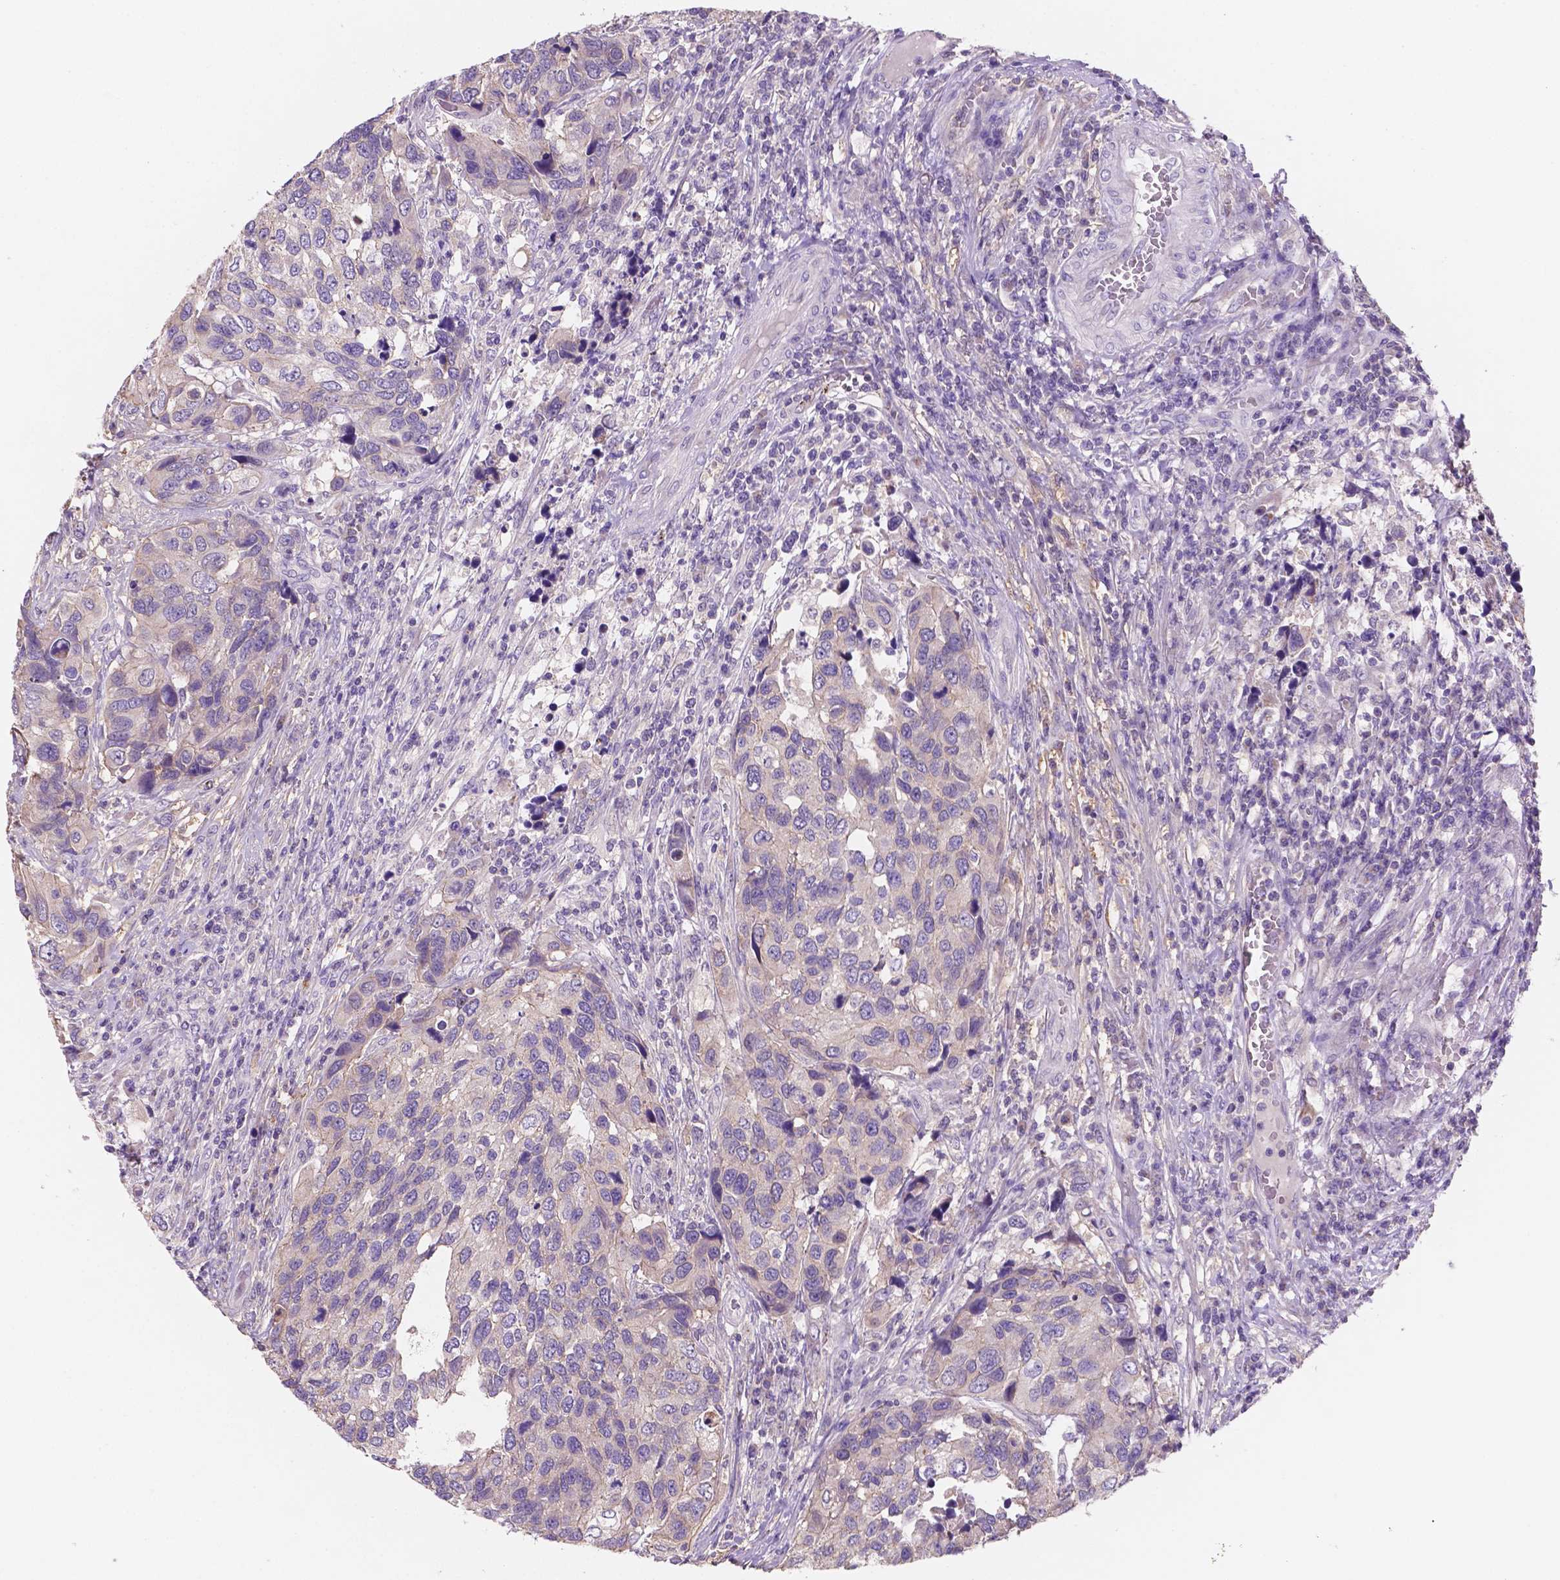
{"staining": {"intensity": "negative", "quantity": "none", "location": "none"}, "tissue": "urothelial cancer", "cell_type": "Tumor cells", "image_type": "cancer", "snomed": [{"axis": "morphology", "description": "Urothelial carcinoma, High grade"}, {"axis": "topography", "description": "Urinary bladder"}], "caption": "This is a micrograph of immunohistochemistry (IHC) staining of high-grade urothelial carcinoma, which shows no expression in tumor cells. (Brightfield microscopy of DAB IHC at high magnification).", "gene": "MKRN2OS", "patient": {"sex": "male", "age": 60}}